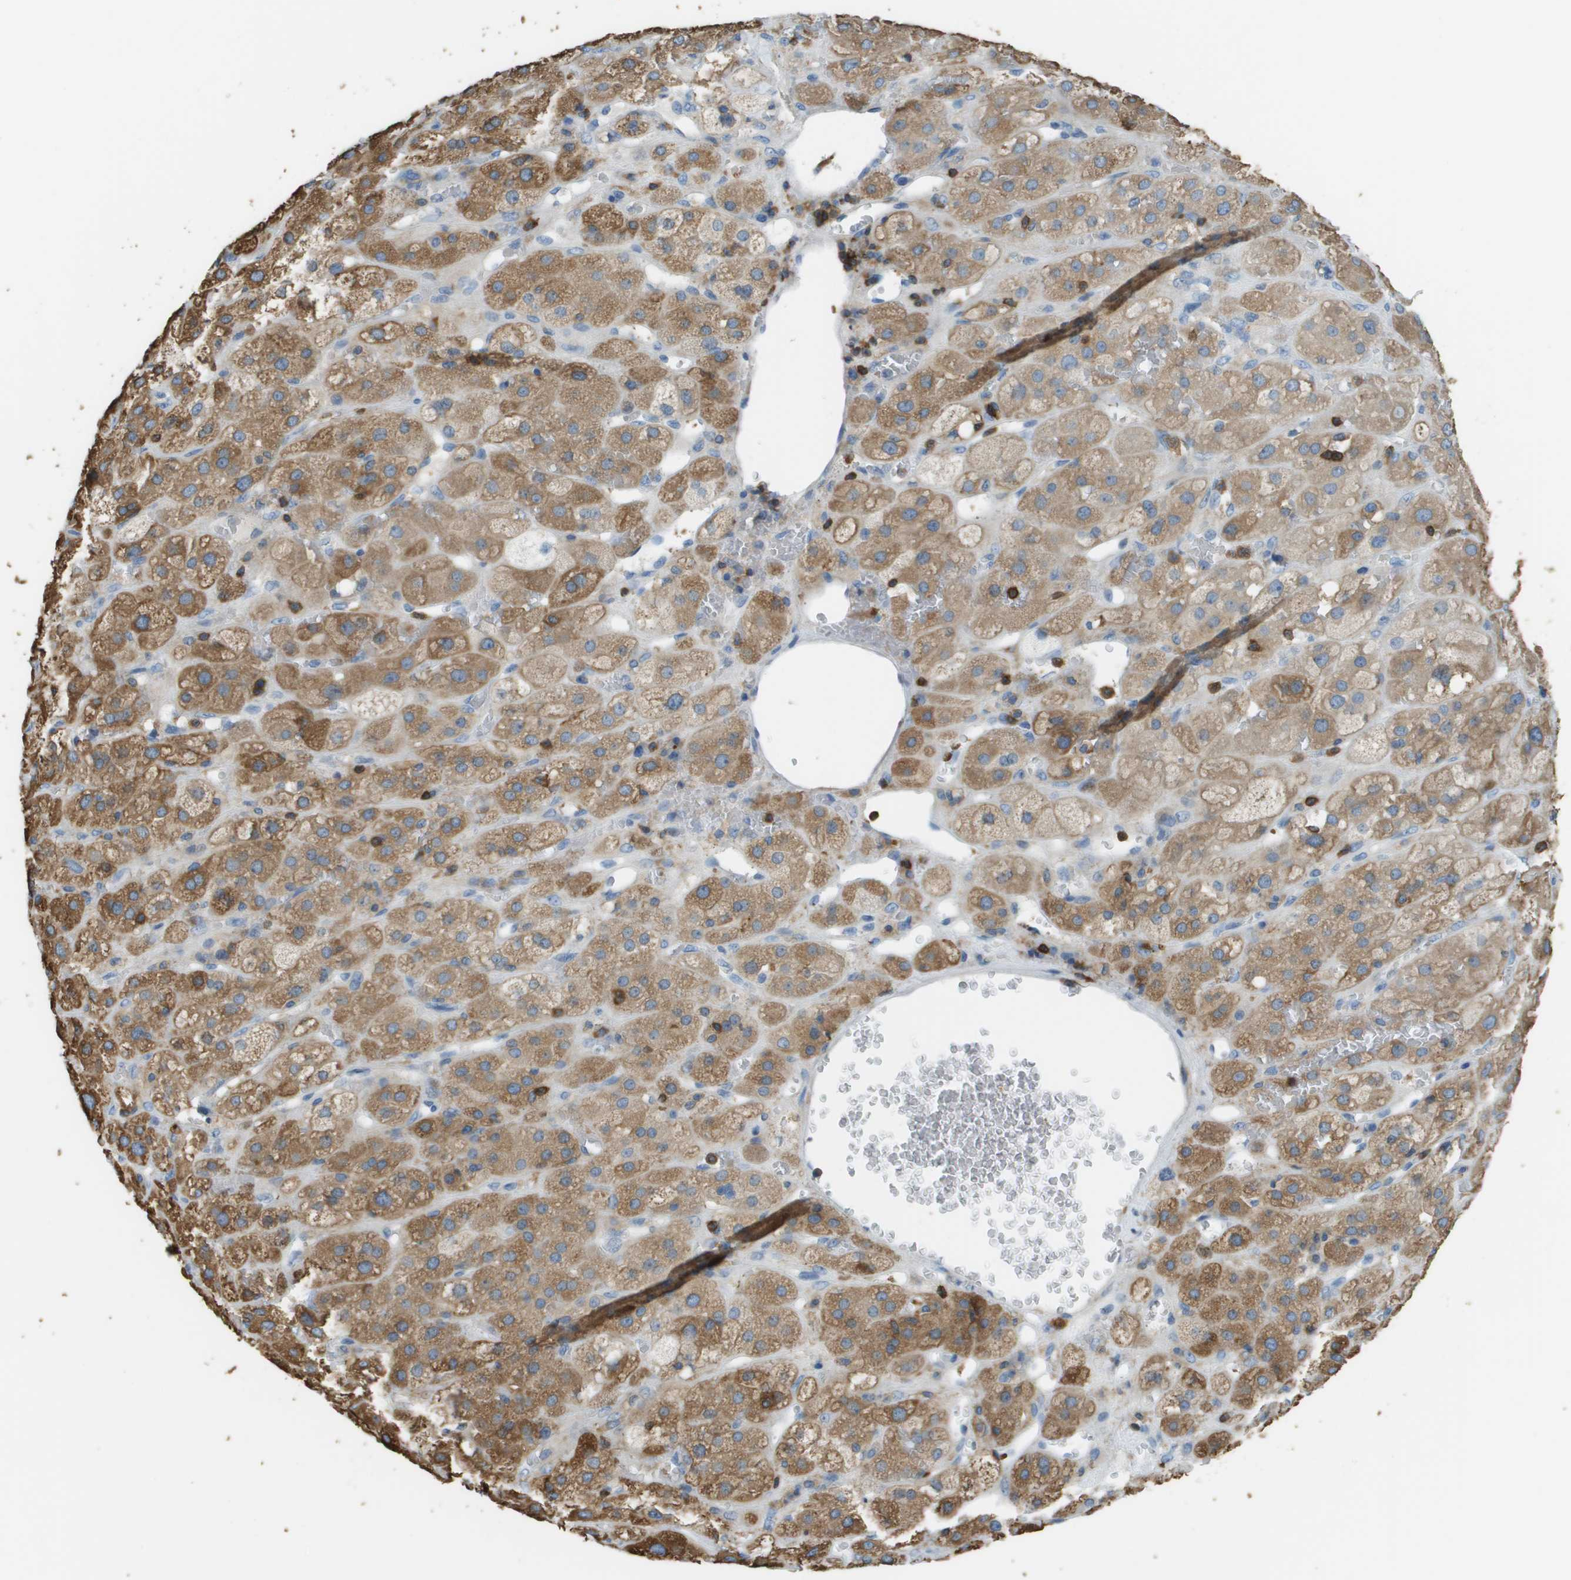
{"staining": {"intensity": "moderate", "quantity": ">75%", "location": "cytoplasmic/membranous"}, "tissue": "adrenal gland", "cell_type": "Glandular cells", "image_type": "normal", "snomed": [{"axis": "morphology", "description": "Normal tissue, NOS"}, {"axis": "topography", "description": "Adrenal gland"}], "caption": "Immunohistochemical staining of normal adrenal gland exhibits moderate cytoplasmic/membranous protein positivity in about >75% of glandular cells. The staining is performed using DAB brown chromogen to label protein expression. The nuclei are counter-stained blue using hematoxylin.", "gene": "APBB1IP", "patient": {"sex": "female", "age": 47}}